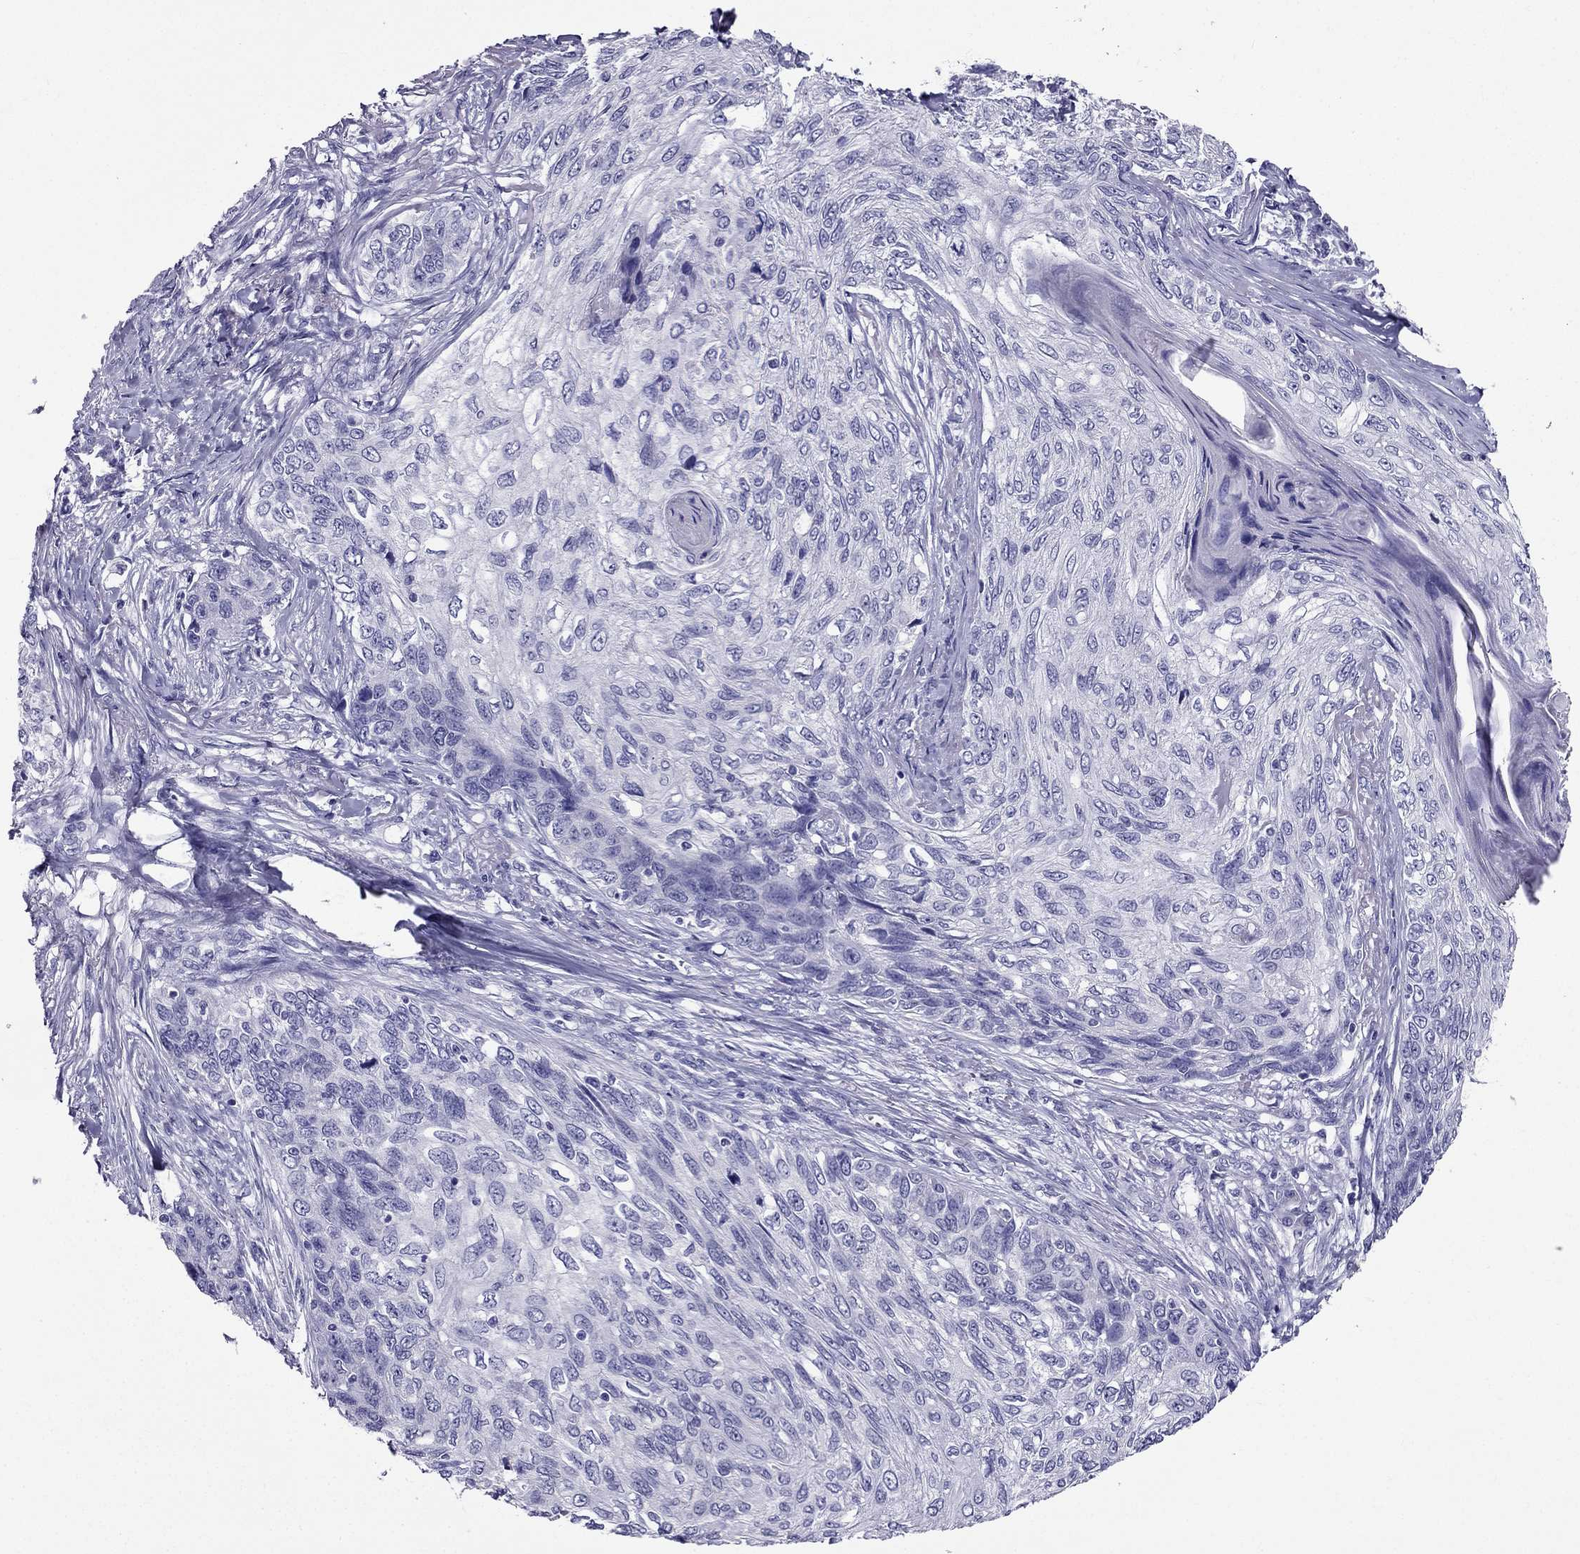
{"staining": {"intensity": "negative", "quantity": "none", "location": "none"}, "tissue": "skin cancer", "cell_type": "Tumor cells", "image_type": "cancer", "snomed": [{"axis": "morphology", "description": "Squamous cell carcinoma, NOS"}, {"axis": "topography", "description": "Skin"}], "caption": "The IHC photomicrograph has no significant expression in tumor cells of skin cancer tissue. Brightfield microscopy of immunohistochemistry stained with DAB (brown) and hematoxylin (blue), captured at high magnification.", "gene": "ZNF541", "patient": {"sex": "male", "age": 92}}